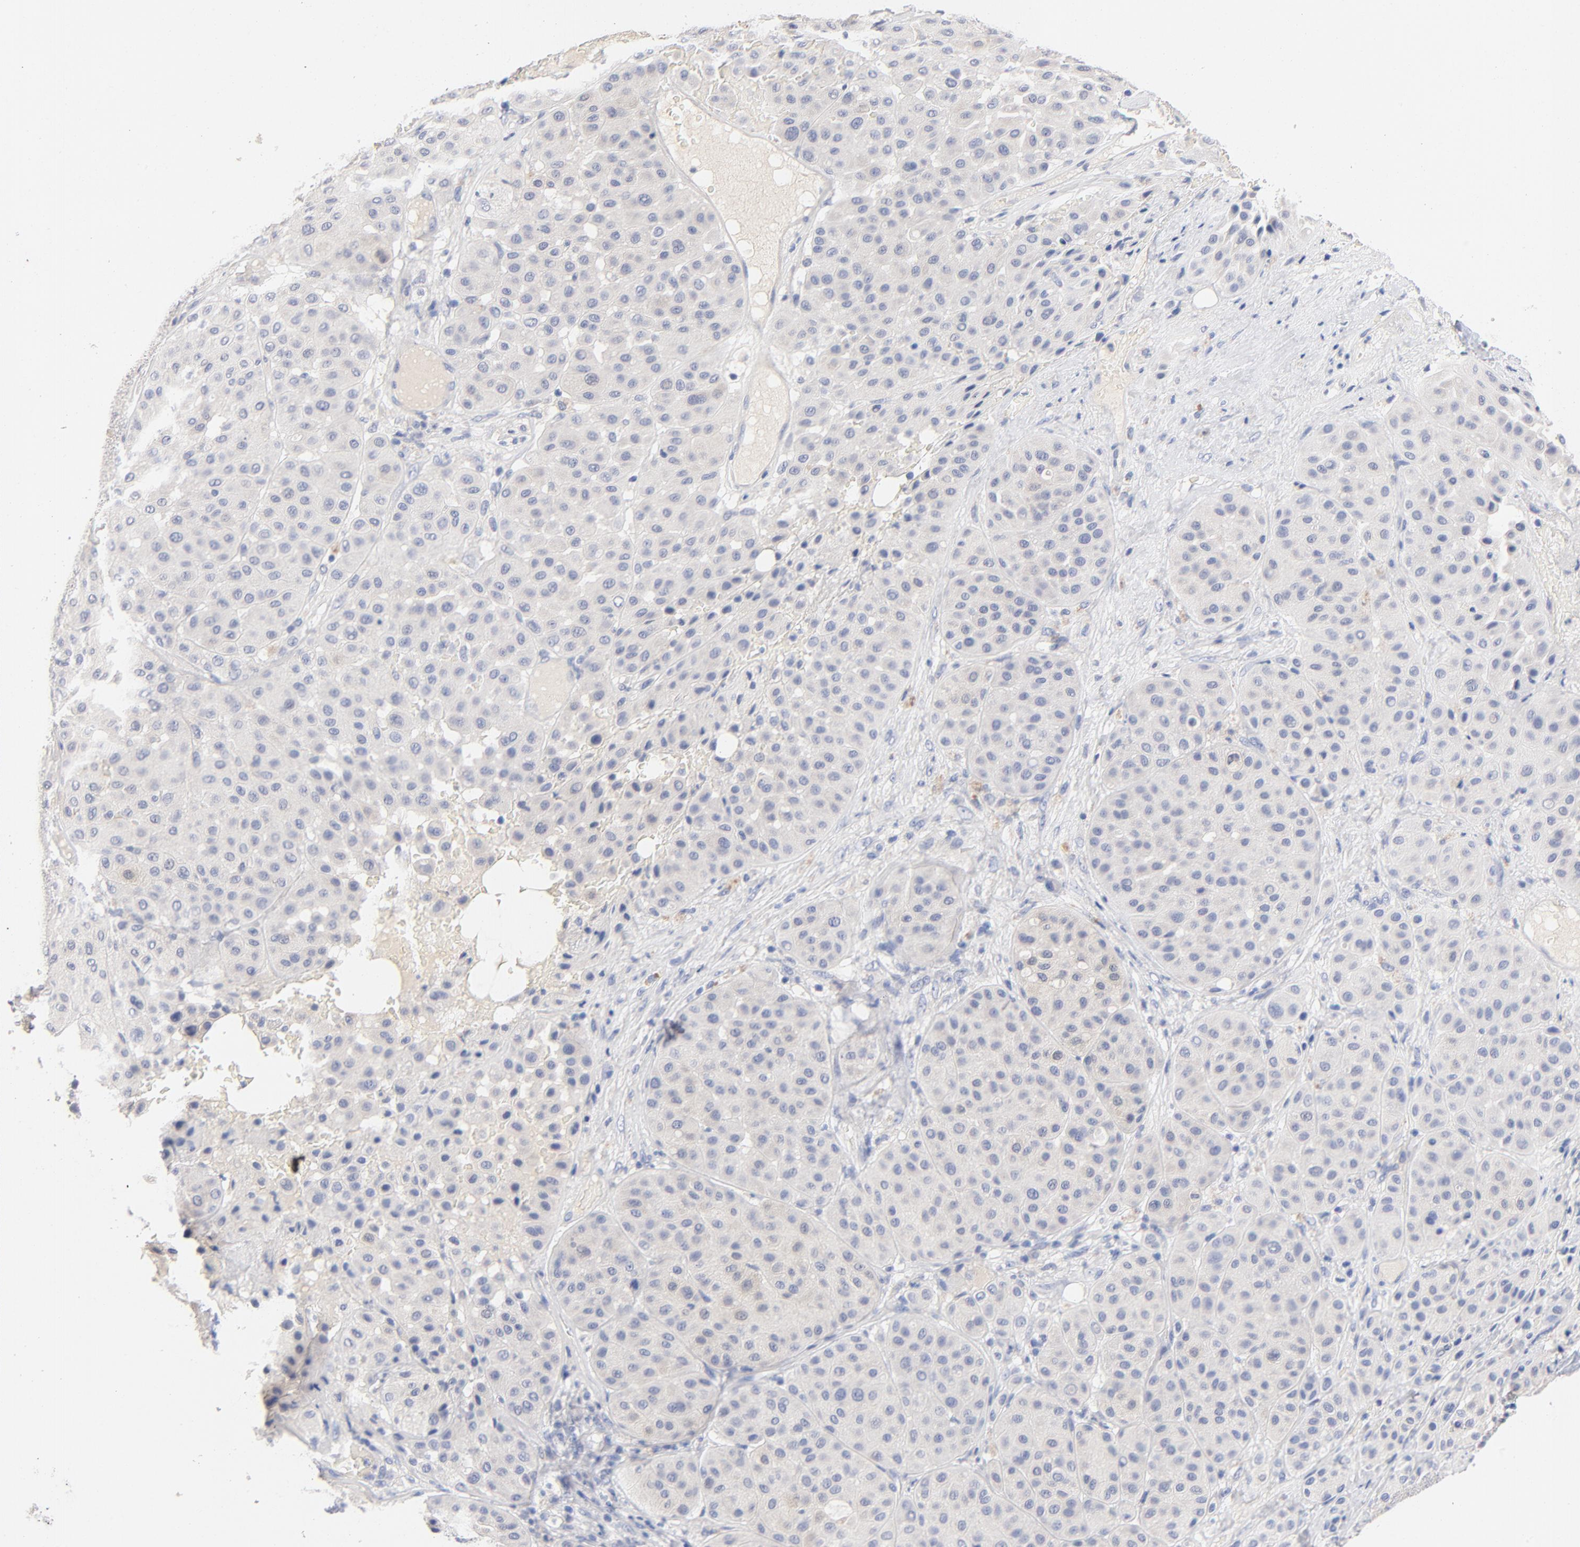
{"staining": {"intensity": "negative", "quantity": "none", "location": "none"}, "tissue": "melanoma", "cell_type": "Tumor cells", "image_type": "cancer", "snomed": [{"axis": "morphology", "description": "Normal tissue, NOS"}, {"axis": "morphology", "description": "Malignant melanoma, Metastatic site"}, {"axis": "topography", "description": "Skin"}], "caption": "Immunohistochemistry (IHC) of human malignant melanoma (metastatic site) demonstrates no expression in tumor cells. The staining is performed using DAB (3,3'-diaminobenzidine) brown chromogen with nuclei counter-stained in using hematoxylin.", "gene": "CPS1", "patient": {"sex": "male", "age": 41}}